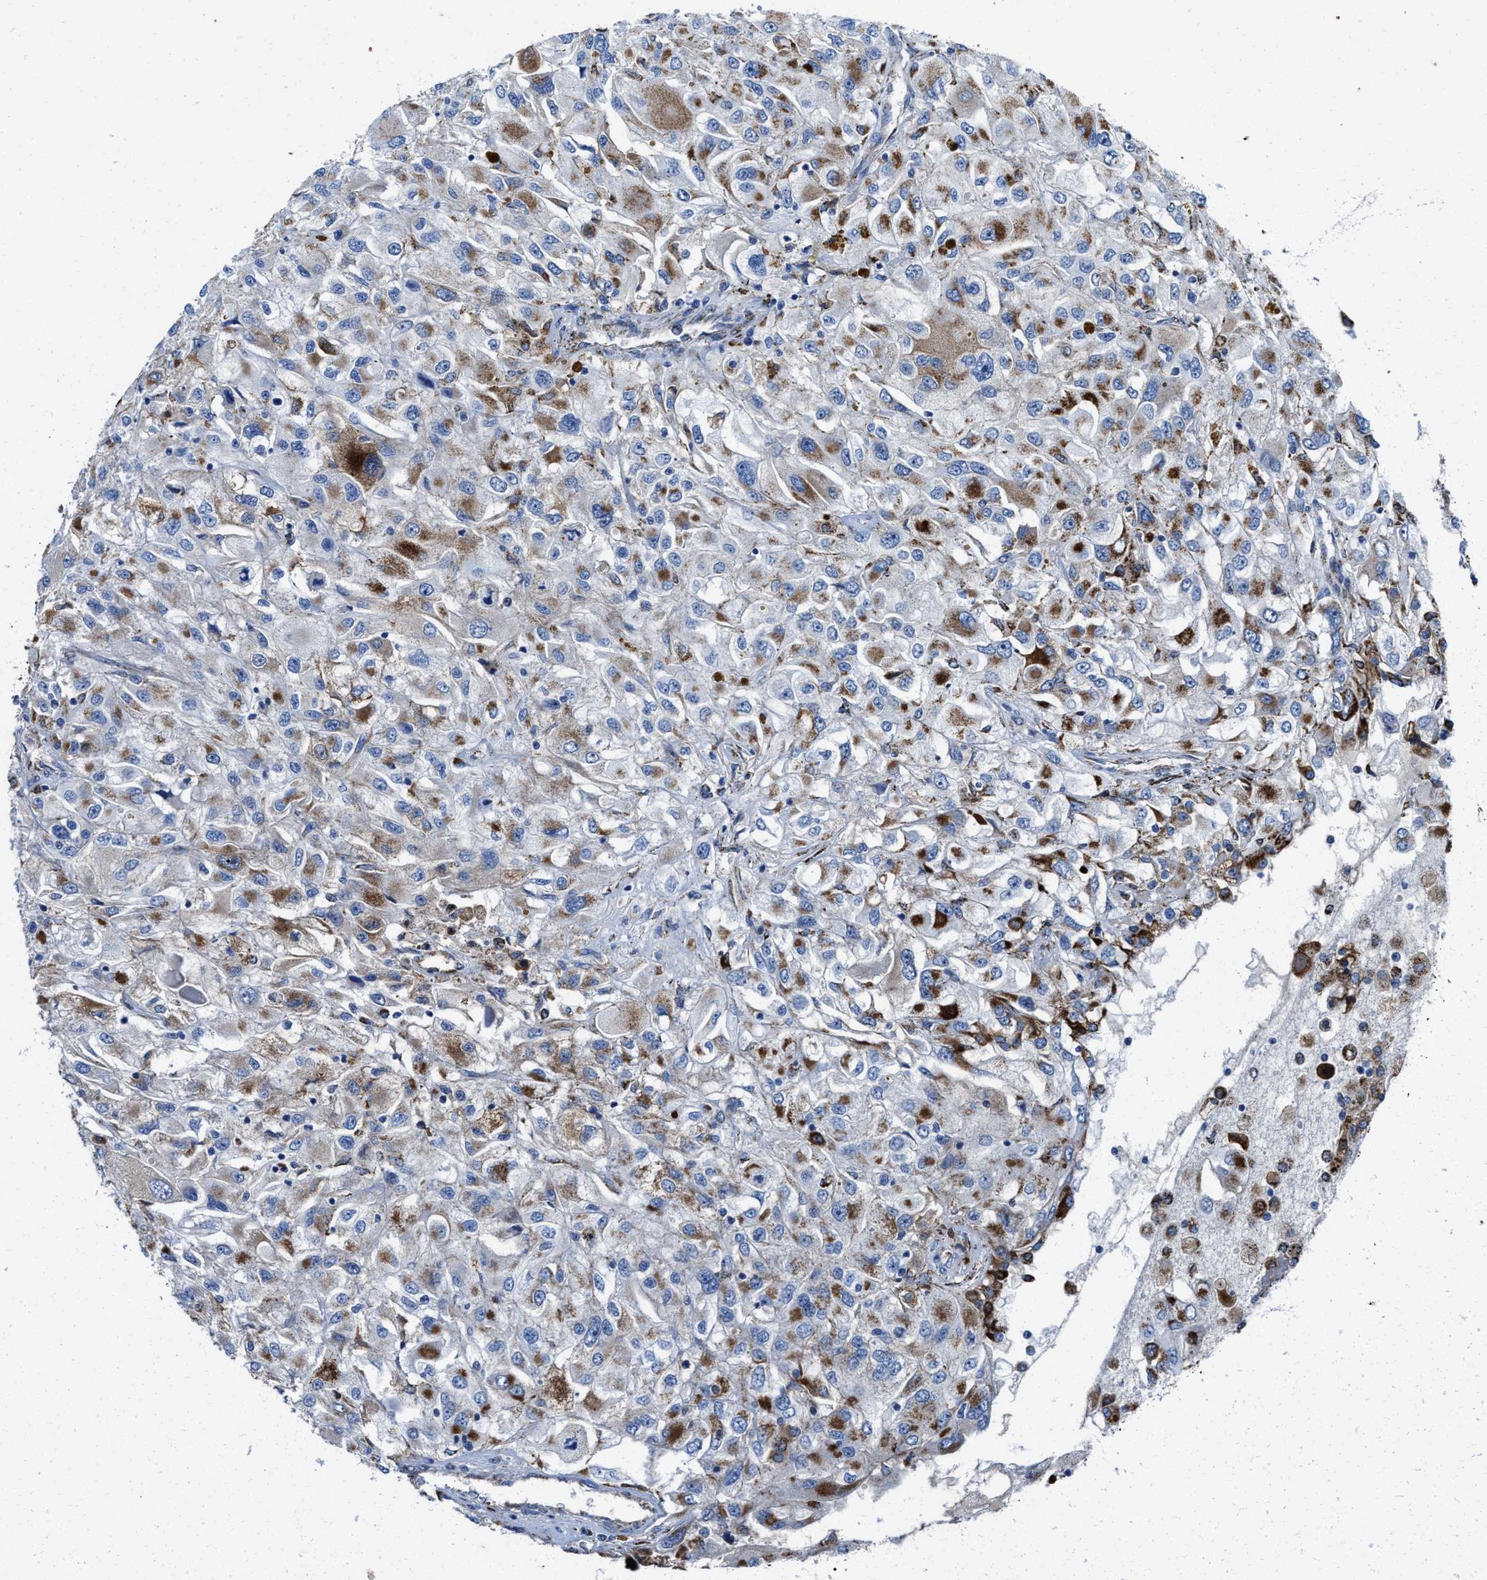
{"staining": {"intensity": "strong", "quantity": "25%-75%", "location": "cytoplasmic/membranous"}, "tissue": "renal cancer", "cell_type": "Tumor cells", "image_type": "cancer", "snomed": [{"axis": "morphology", "description": "Adenocarcinoma, NOS"}, {"axis": "topography", "description": "Kidney"}], "caption": "Immunohistochemistry (IHC) of renal cancer (adenocarcinoma) displays high levels of strong cytoplasmic/membranous staining in about 25%-75% of tumor cells.", "gene": "ALDH1B1", "patient": {"sex": "female", "age": 52}}